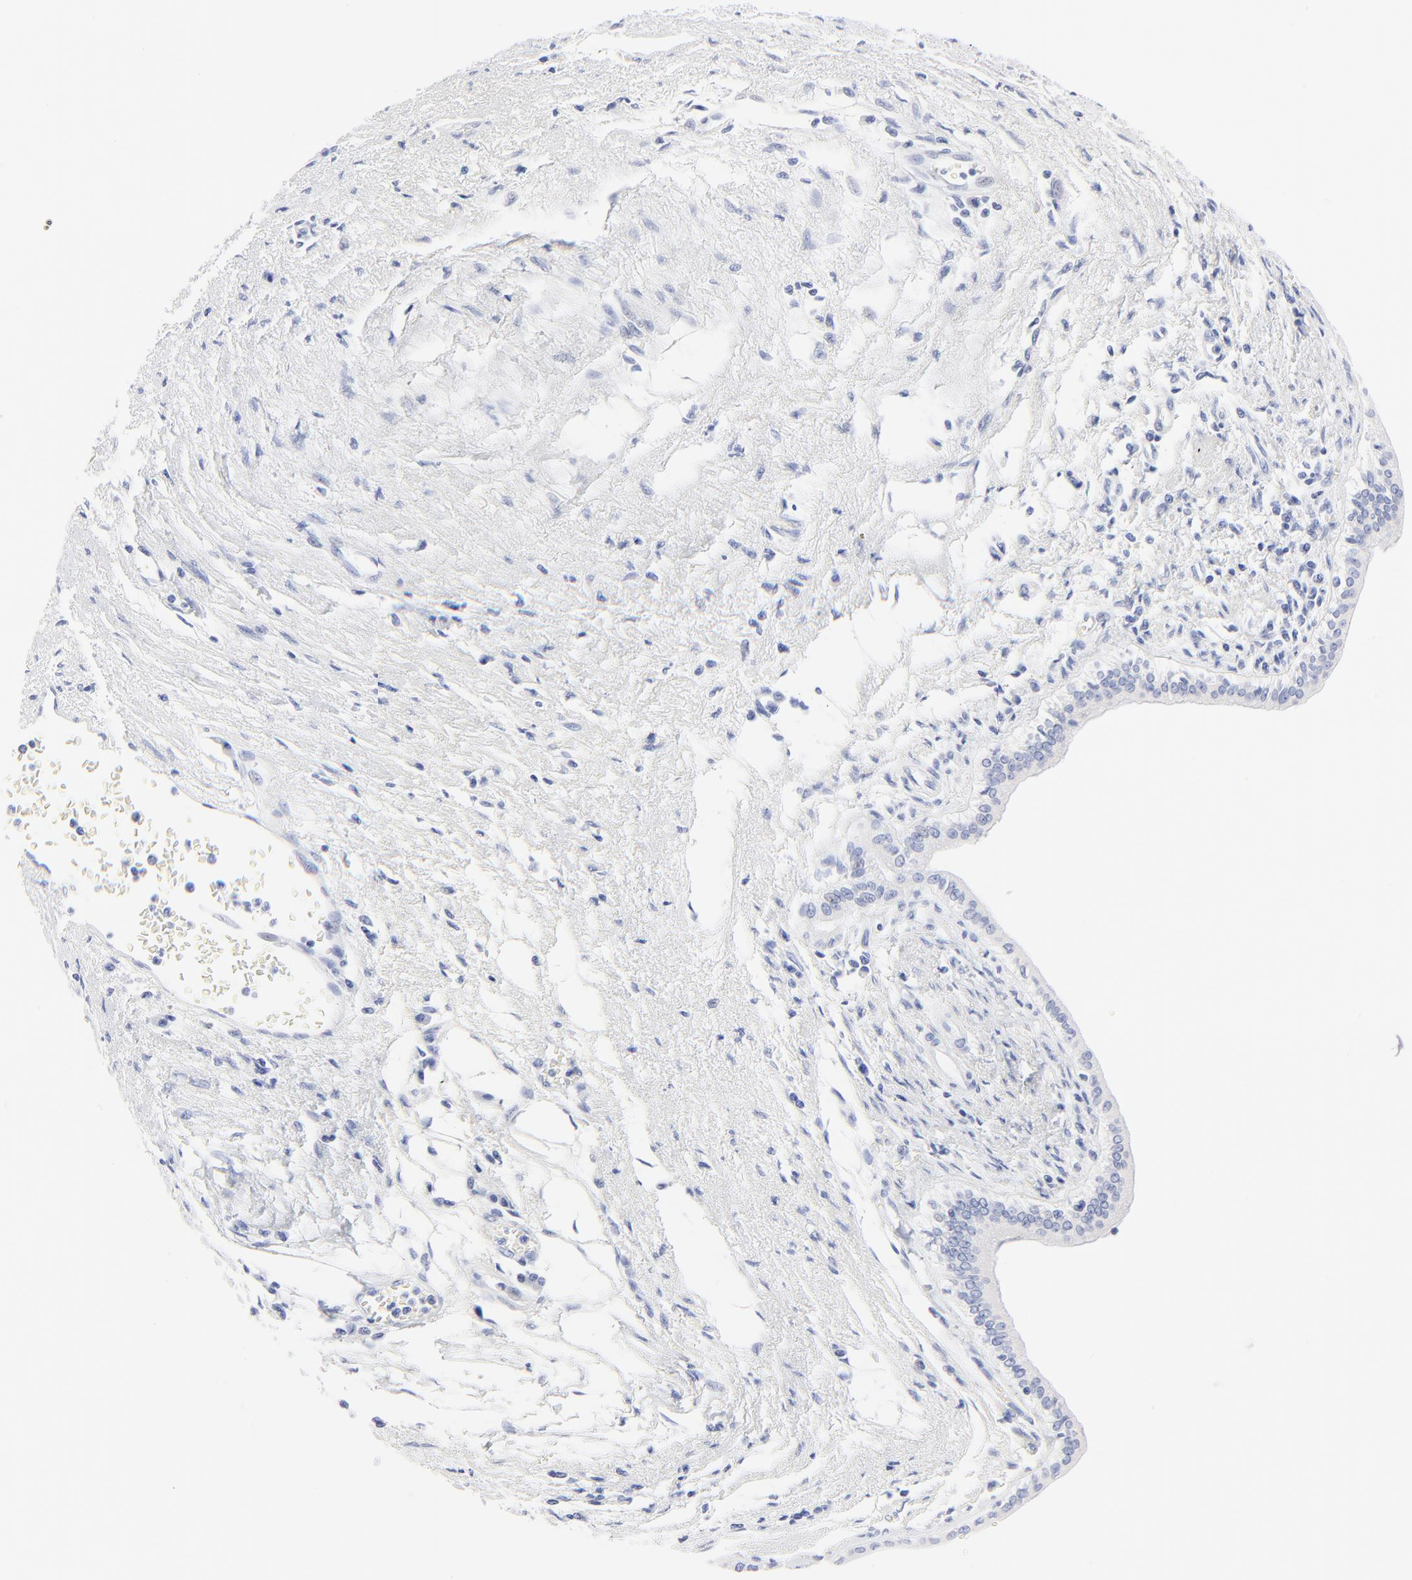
{"staining": {"intensity": "negative", "quantity": "none", "location": "none"}, "tissue": "liver cancer", "cell_type": "Tumor cells", "image_type": "cancer", "snomed": [{"axis": "morphology", "description": "Cholangiocarcinoma"}, {"axis": "topography", "description": "Liver"}], "caption": "Immunohistochemistry (IHC) micrograph of neoplastic tissue: liver cancer (cholangiocarcinoma) stained with DAB (3,3'-diaminobenzidine) reveals no significant protein staining in tumor cells. (DAB immunohistochemistry visualized using brightfield microscopy, high magnification).", "gene": "PSD3", "patient": {"sex": "female", "age": 79}}